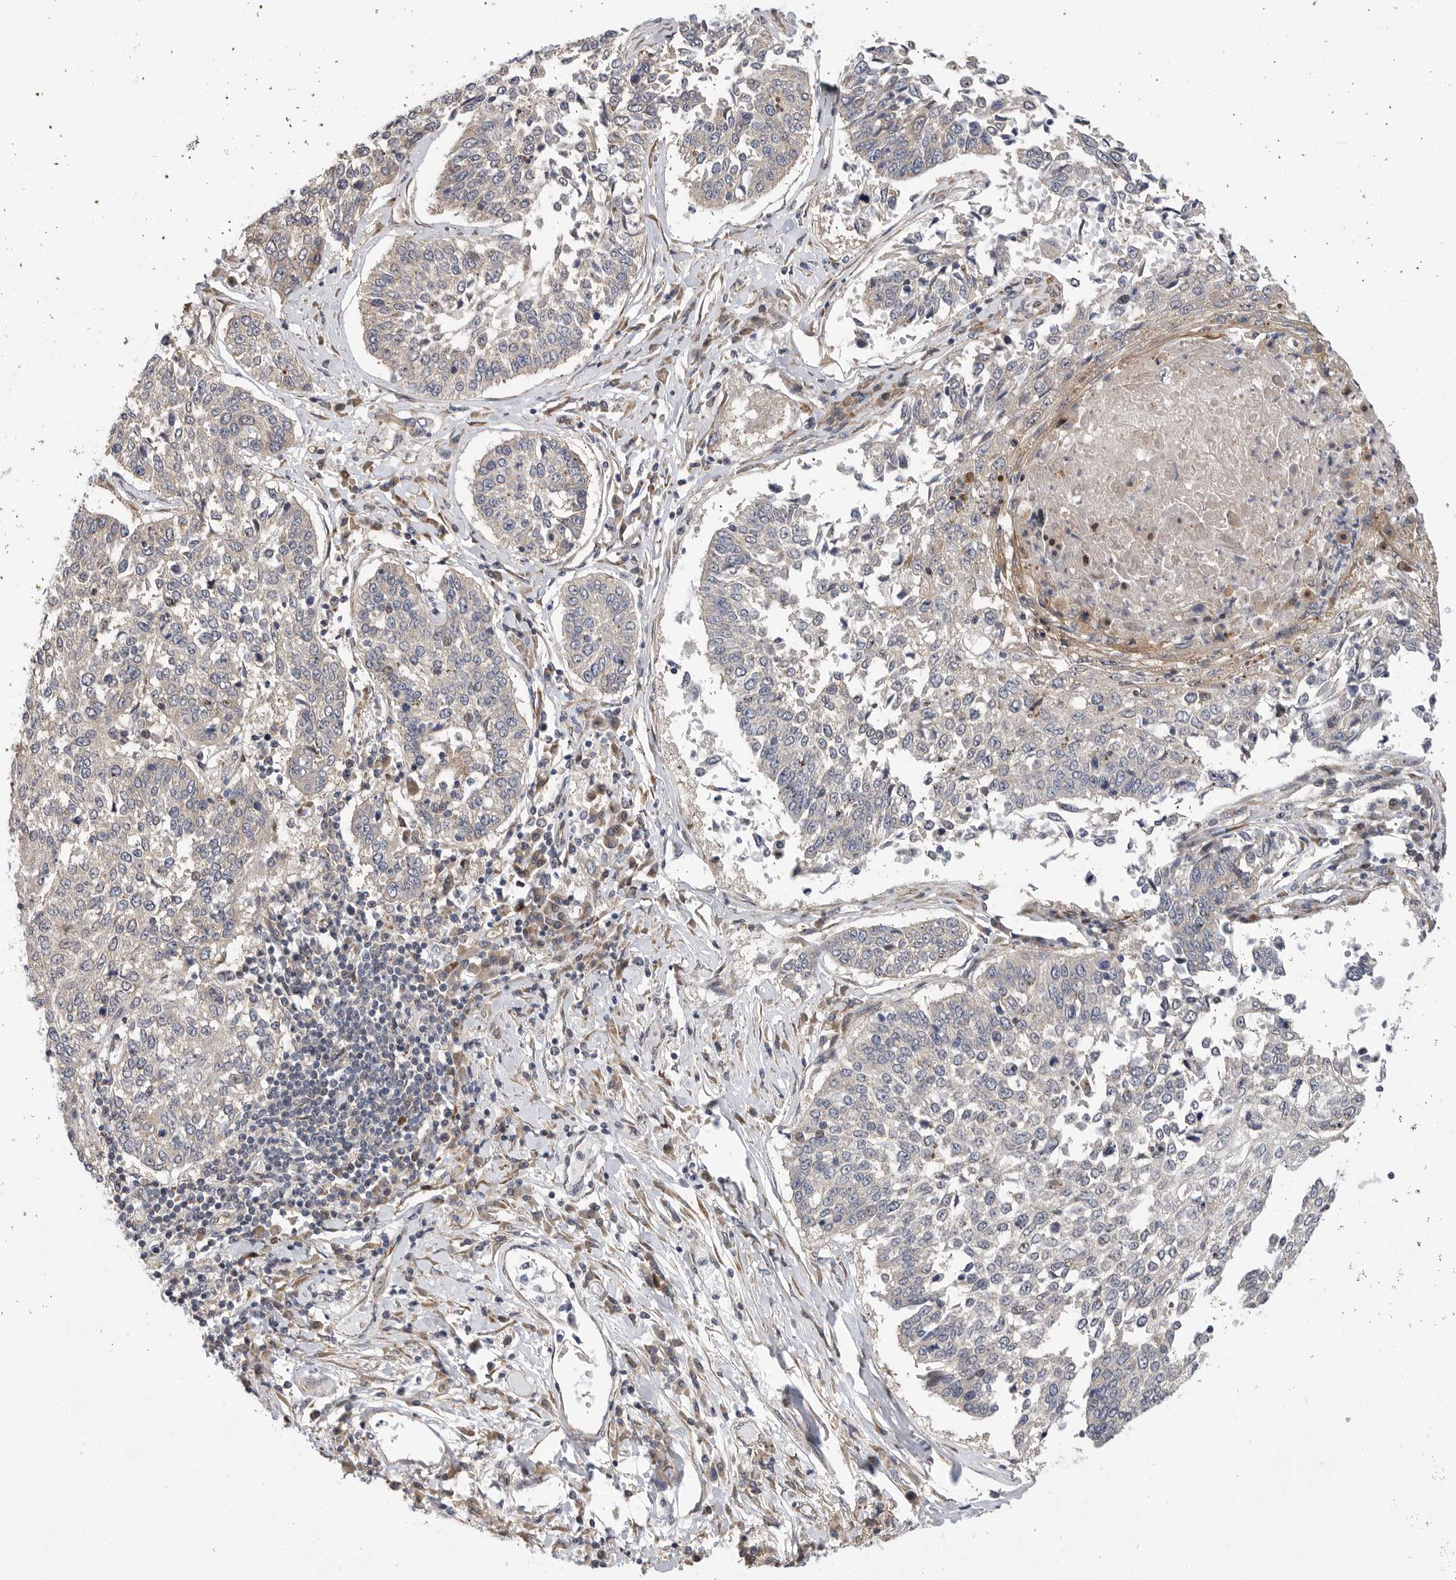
{"staining": {"intensity": "negative", "quantity": "none", "location": "none"}, "tissue": "lung cancer", "cell_type": "Tumor cells", "image_type": "cancer", "snomed": [{"axis": "morphology", "description": "Normal tissue, NOS"}, {"axis": "morphology", "description": "Squamous cell carcinoma, NOS"}, {"axis": "topography", "description": "Cartilage tissue"}, {"axis": "topography", "description": "Lung"}, {"axis": "topography", "description": "Peripheral nerve tissue"}], "caption": "DAB immunohistochemical staining of human lung squamous cell carcinoma demonstrates no significant staining in tumor cells. (IHC, brightfield microscopy, high magnification).", "gene": "FBXO43", "patient": {"sex": "female", "age": 49}}